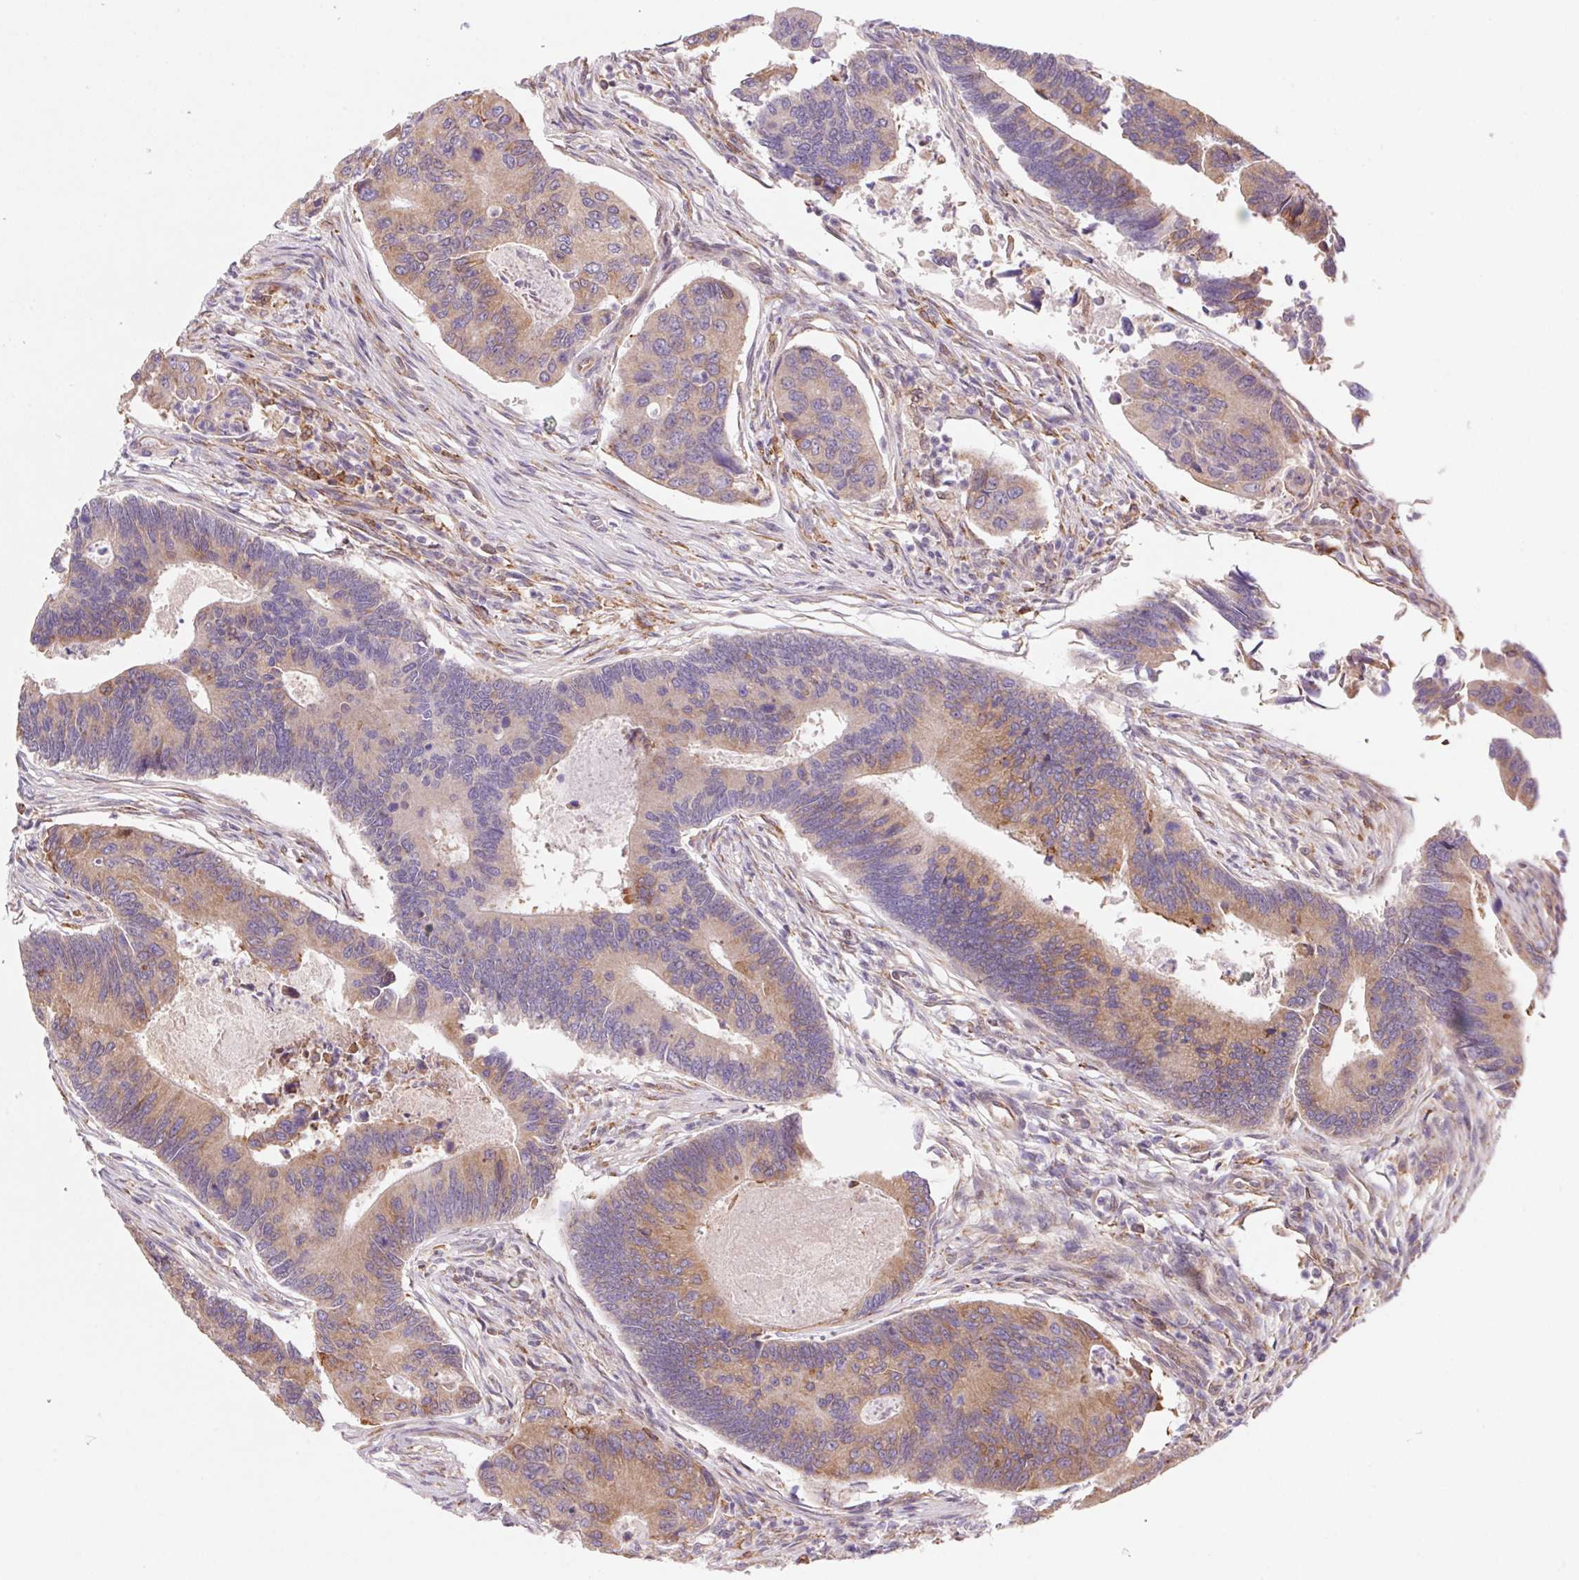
{"staining": {"intensity": "moderate", "quantity": "25%-75%", "location": "cytoplasmic/membranous"}, "tissue": "colorectal cancer", "cell_type": "Tumor cells", "image_type": "cancer", "snomed": [{"axis": "morphology", "description": "Adenocarcinoma, NOS"}, {"axis": "topography", "description": "Colon"}], "caption": "This is a photomicrograph of IHC staining of adenocarcinoma (colorectal), which shows moderate staining in the cytoplasmic/membranous of tumor cells.", "gene": "KLHL20", "patient": {"sex": "female", "age": 67}}